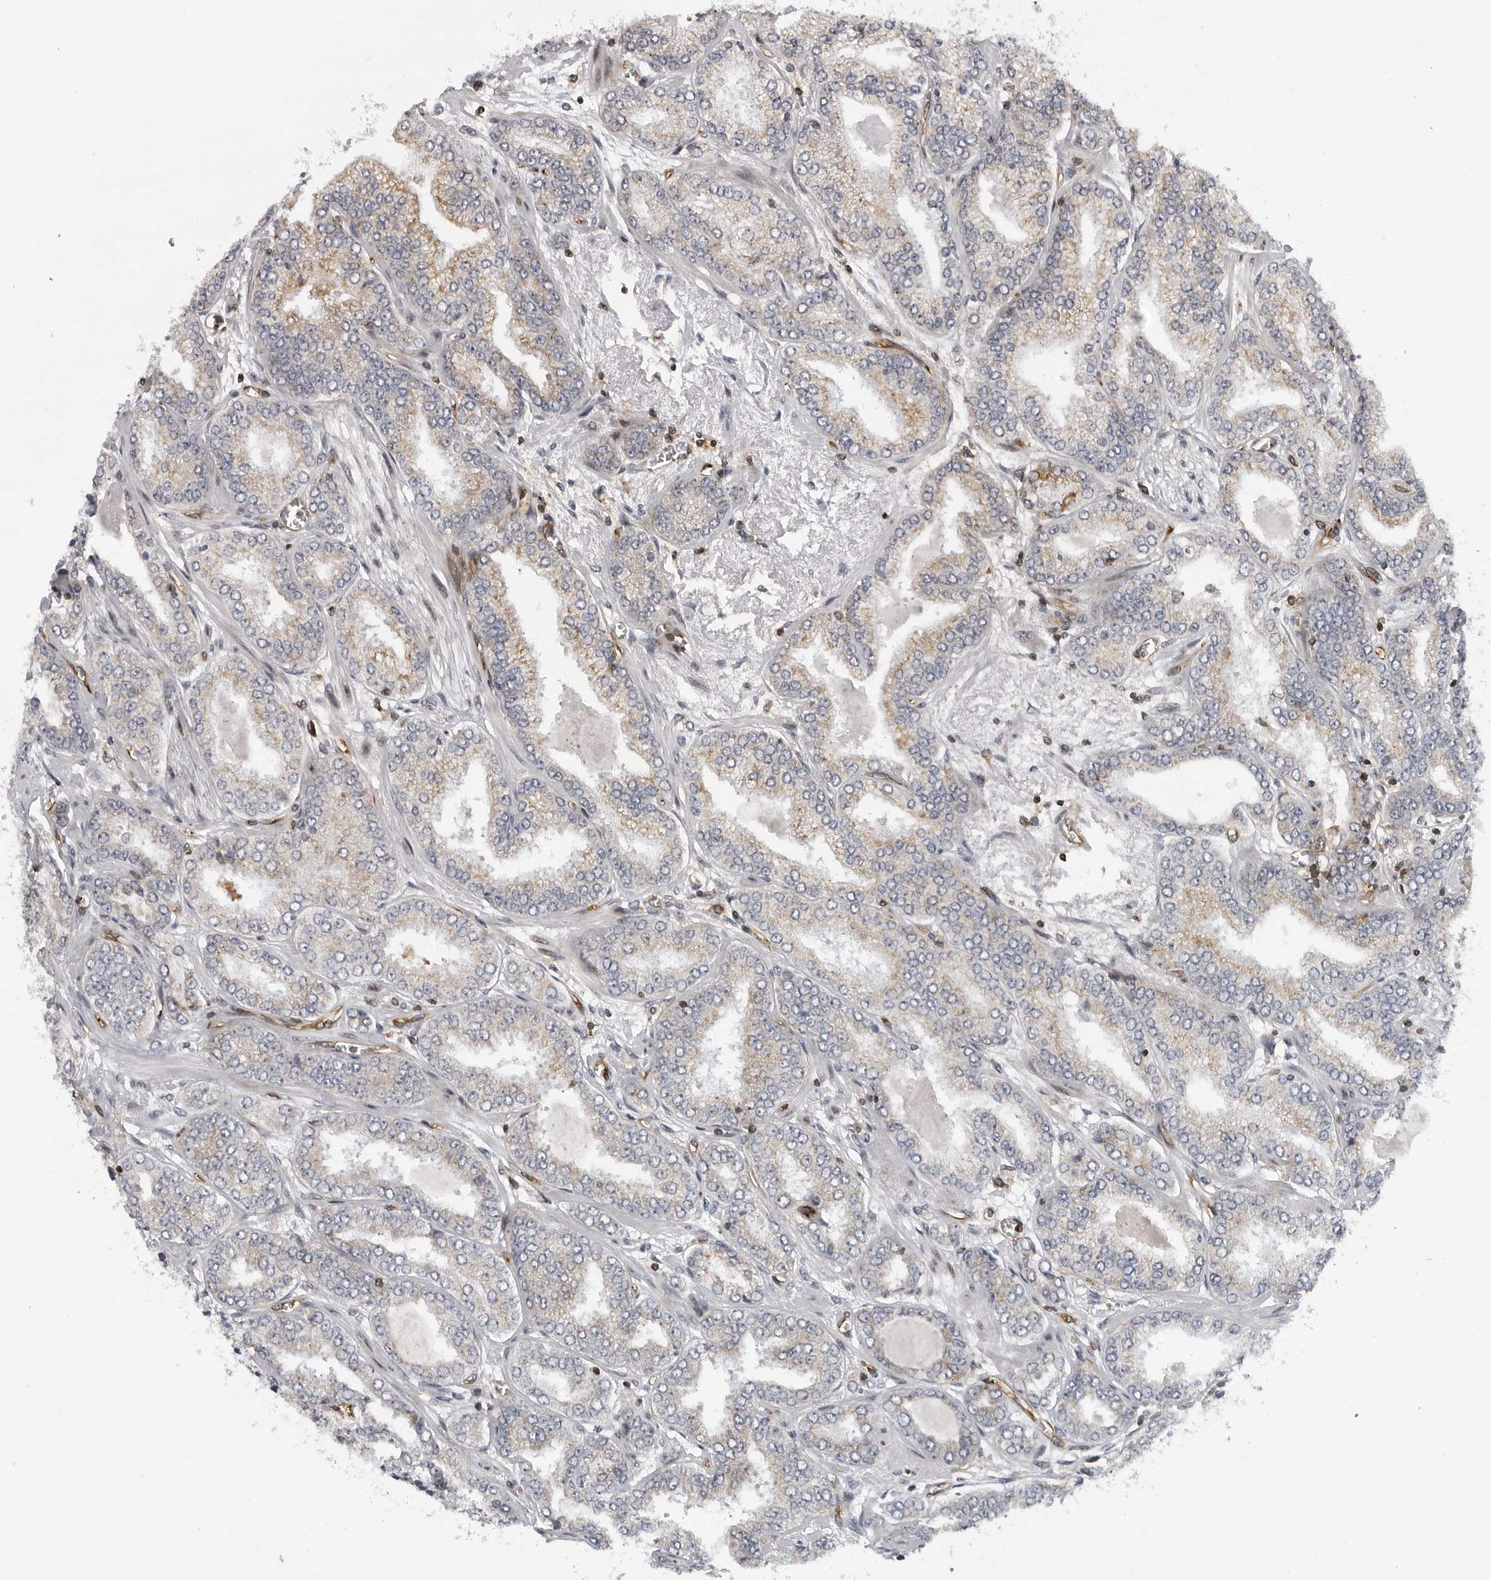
{"staining": {"intensity": "weak", "quantity": "25%-75%", "location": "cytoplasmic/membranous"}, "tissue": "prostate cancer", "cell_type": "Tumor cells", "image_type": "cancer", "snomed": [{"axis": "morphology", "description": "Adenocarcinoma, High grade"}, {"axis": "topography", "description": "Prostate"}], "caption": "A micrograph of human prostate cancer stained for a protein exhibits weak cytoplasmic/membranous brown staining in tumor cells. (DAB IHC, brown staining for protein, blue staining for nuclei).", "gene": "ABL1", "patient": {"sex": "male", "age": 71}}